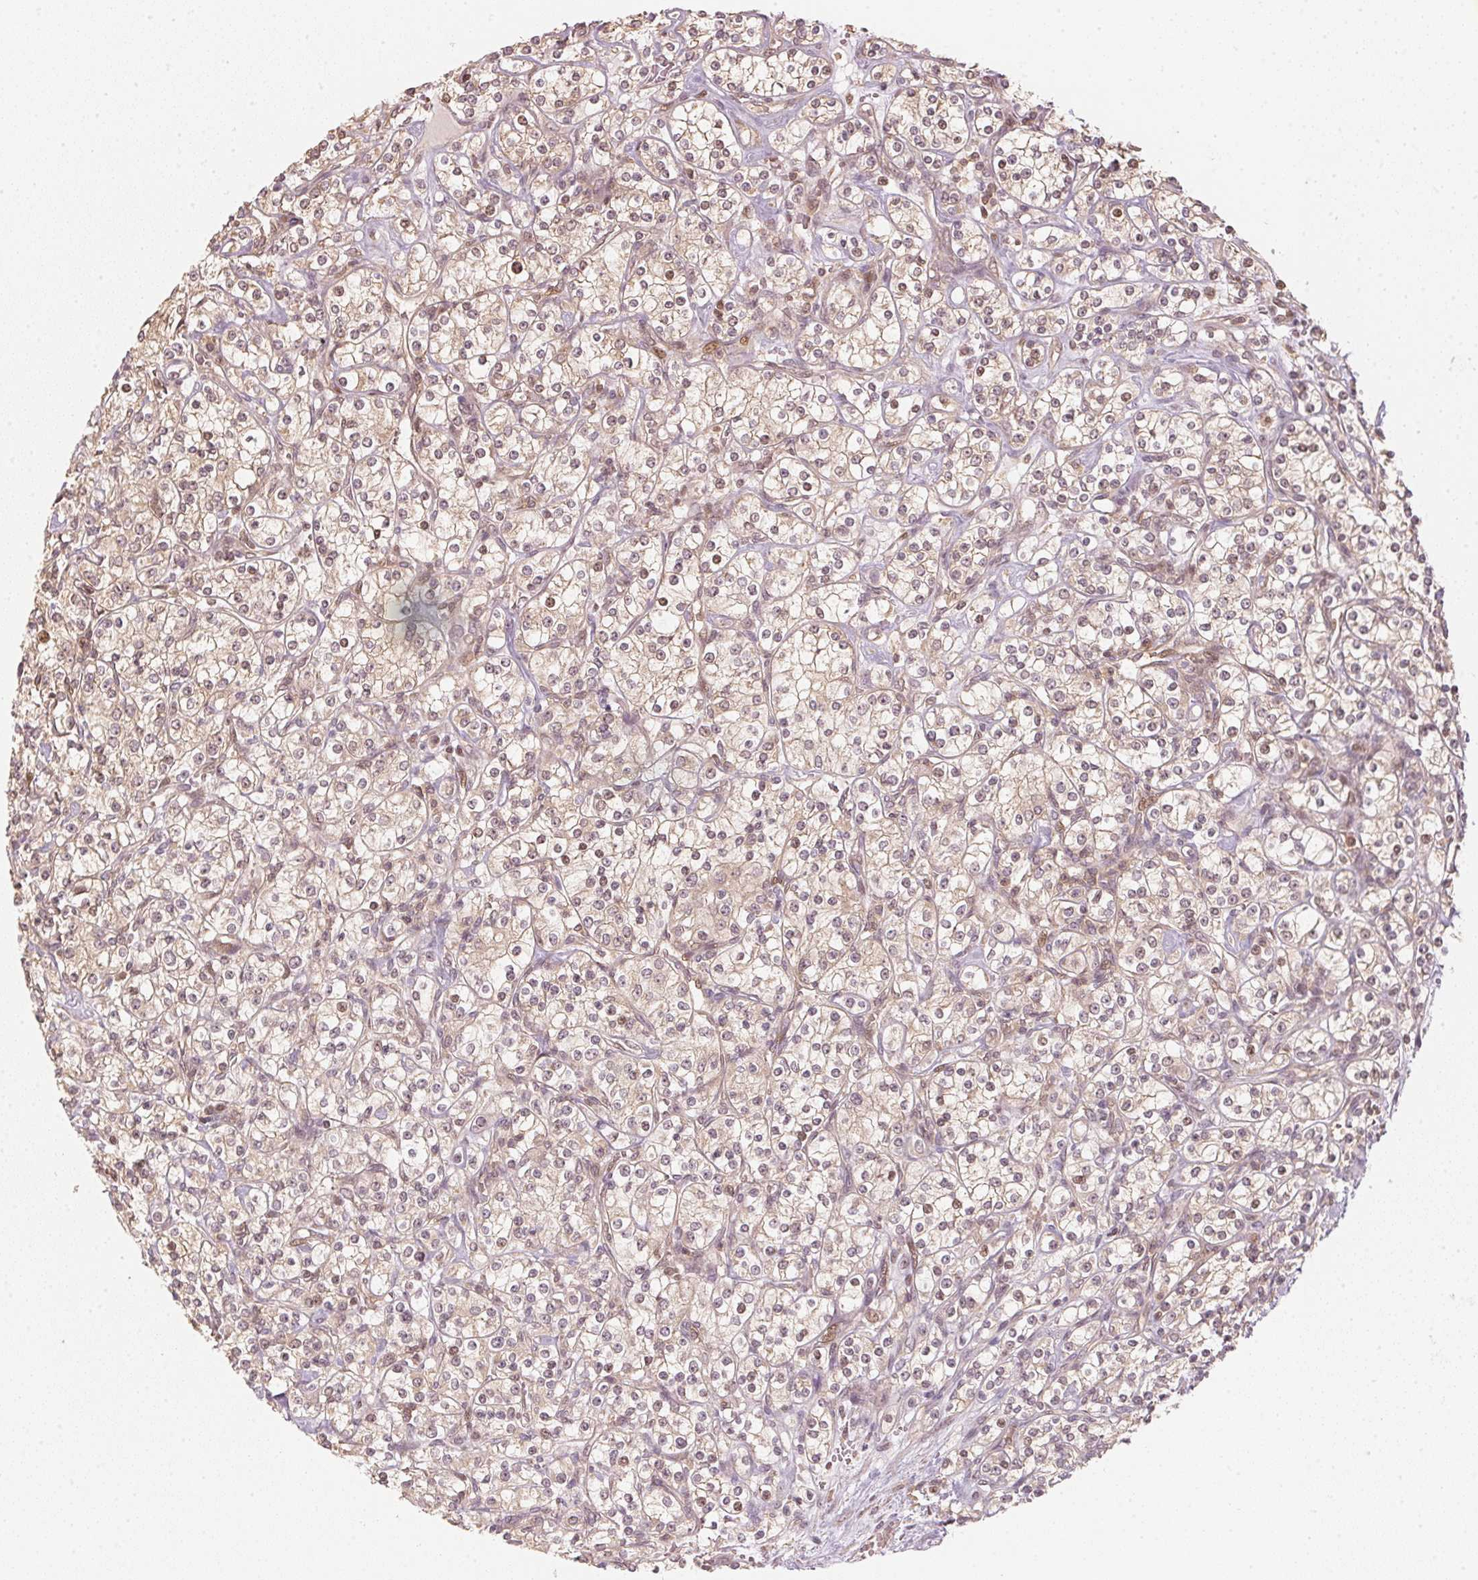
{"staining": {"intensity": "weak", "quantity": ">75%", "location": "cytoplasmic/membranous,nuclear"}, "tissue": "renal cancer", "cell_type": "Tumor cells", "image_type": "cancer", "snomed": [{"axis": "morphology", "description": "Adenocarcinoma, NOS"}, {"axis": "topography", "description": "Kidney"}], "caption": "A micrograph of human renal adenocarcinoma stained for a protein reveals weak cytoplasmic/membranous and nuclear brown staining in tumor cells.", "gene": "UBE2L3", "patient": {"sex": "male", "age": 77}}